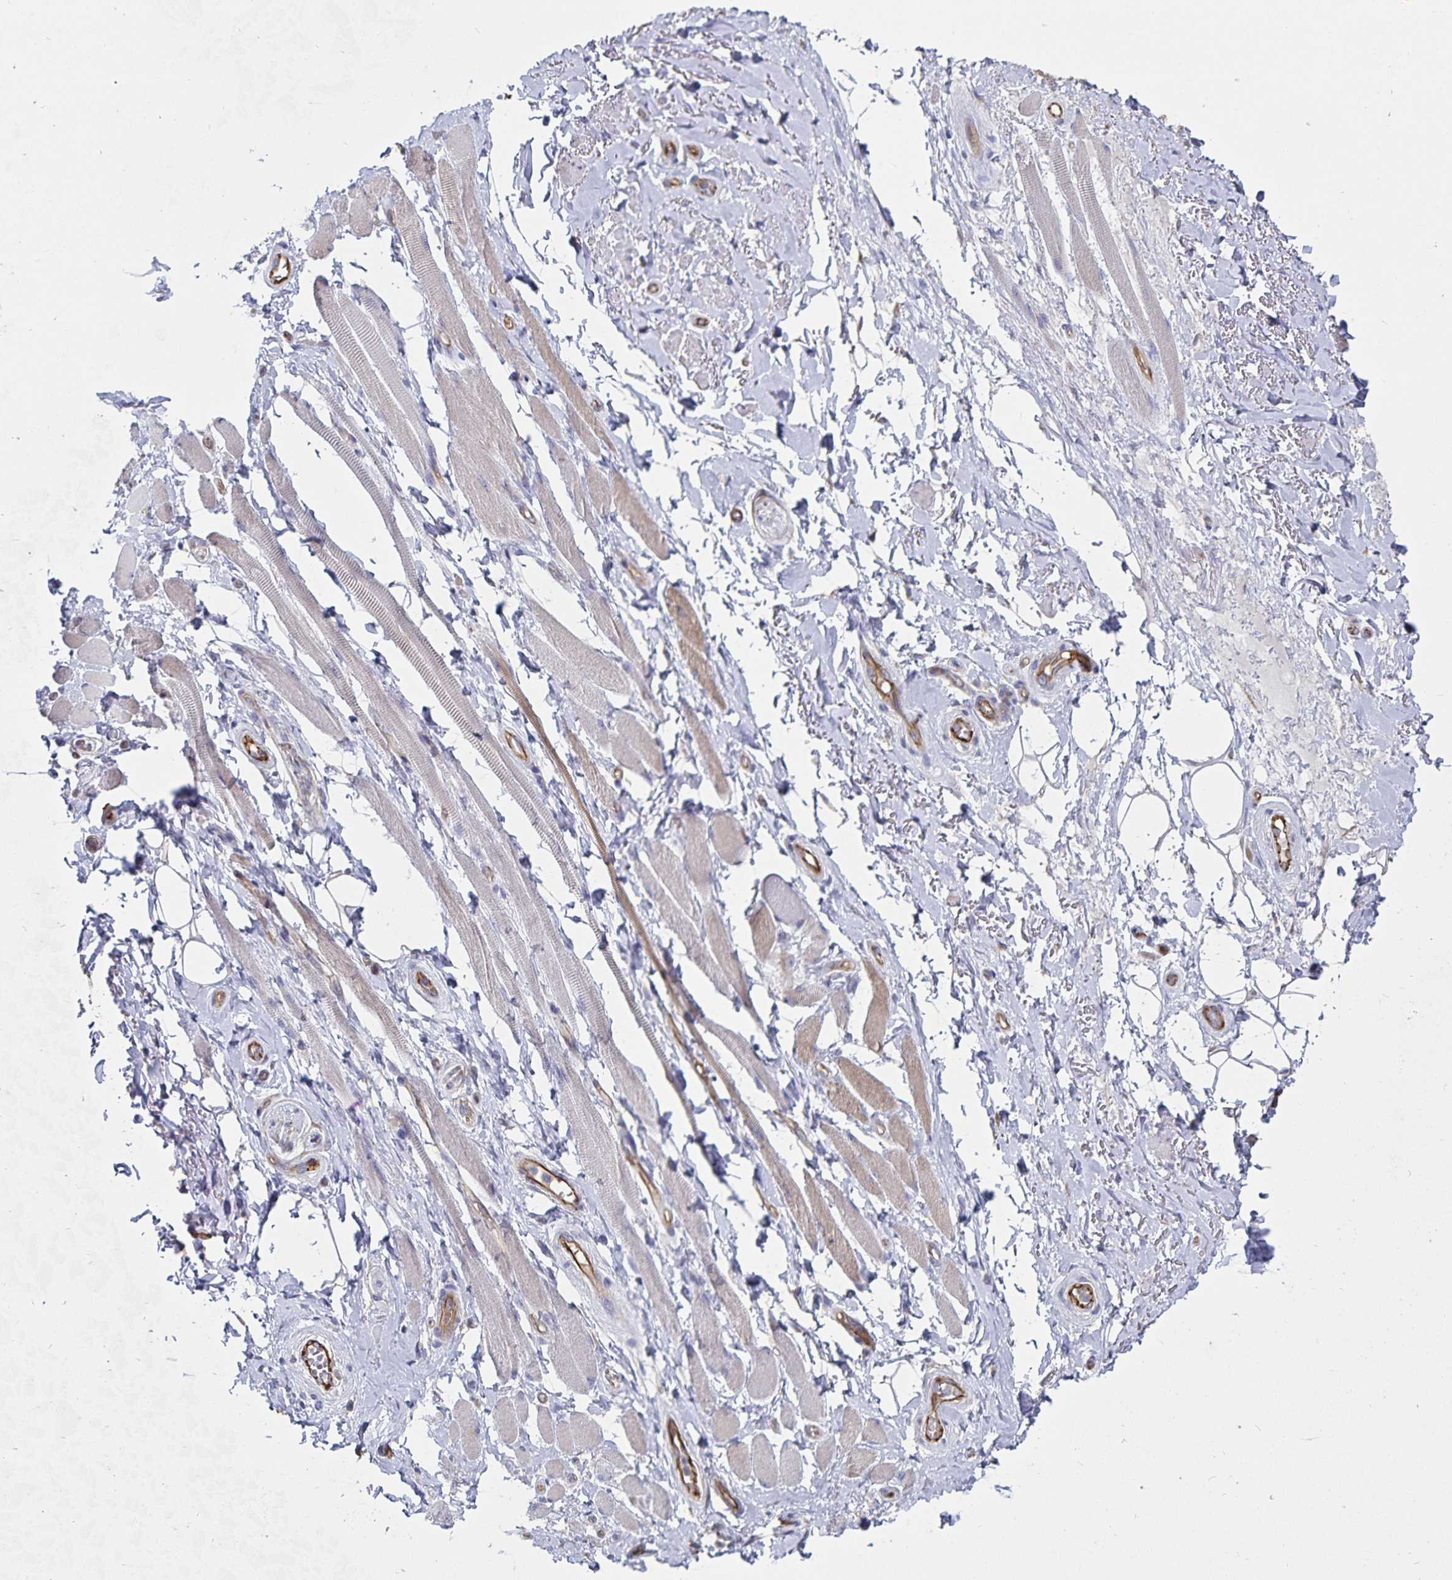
{"staining": {"intensity": "negative", "quantity": "none", "location": "none"}, "tissue": "adipose tissue", "cell_type": "Adipocytes", "image_type": "normal", "snomed": [{"axis": "morphology", "description": "Normal tissue, NOS"}, {"axis": "topography", "description": "Anal"}, {"axis": "topography", "description": "Peripheral nerve tissue"}], "caption": "IHC image of unremarkable human adipose tissue stained for a protein (brown), which shows no staining in adipocytes. (Brightfield microscopy of DAB immunohistochemistry at high magnification).", "gene": "SSTR1", "patient": {"sex": "male", "age": 53}}